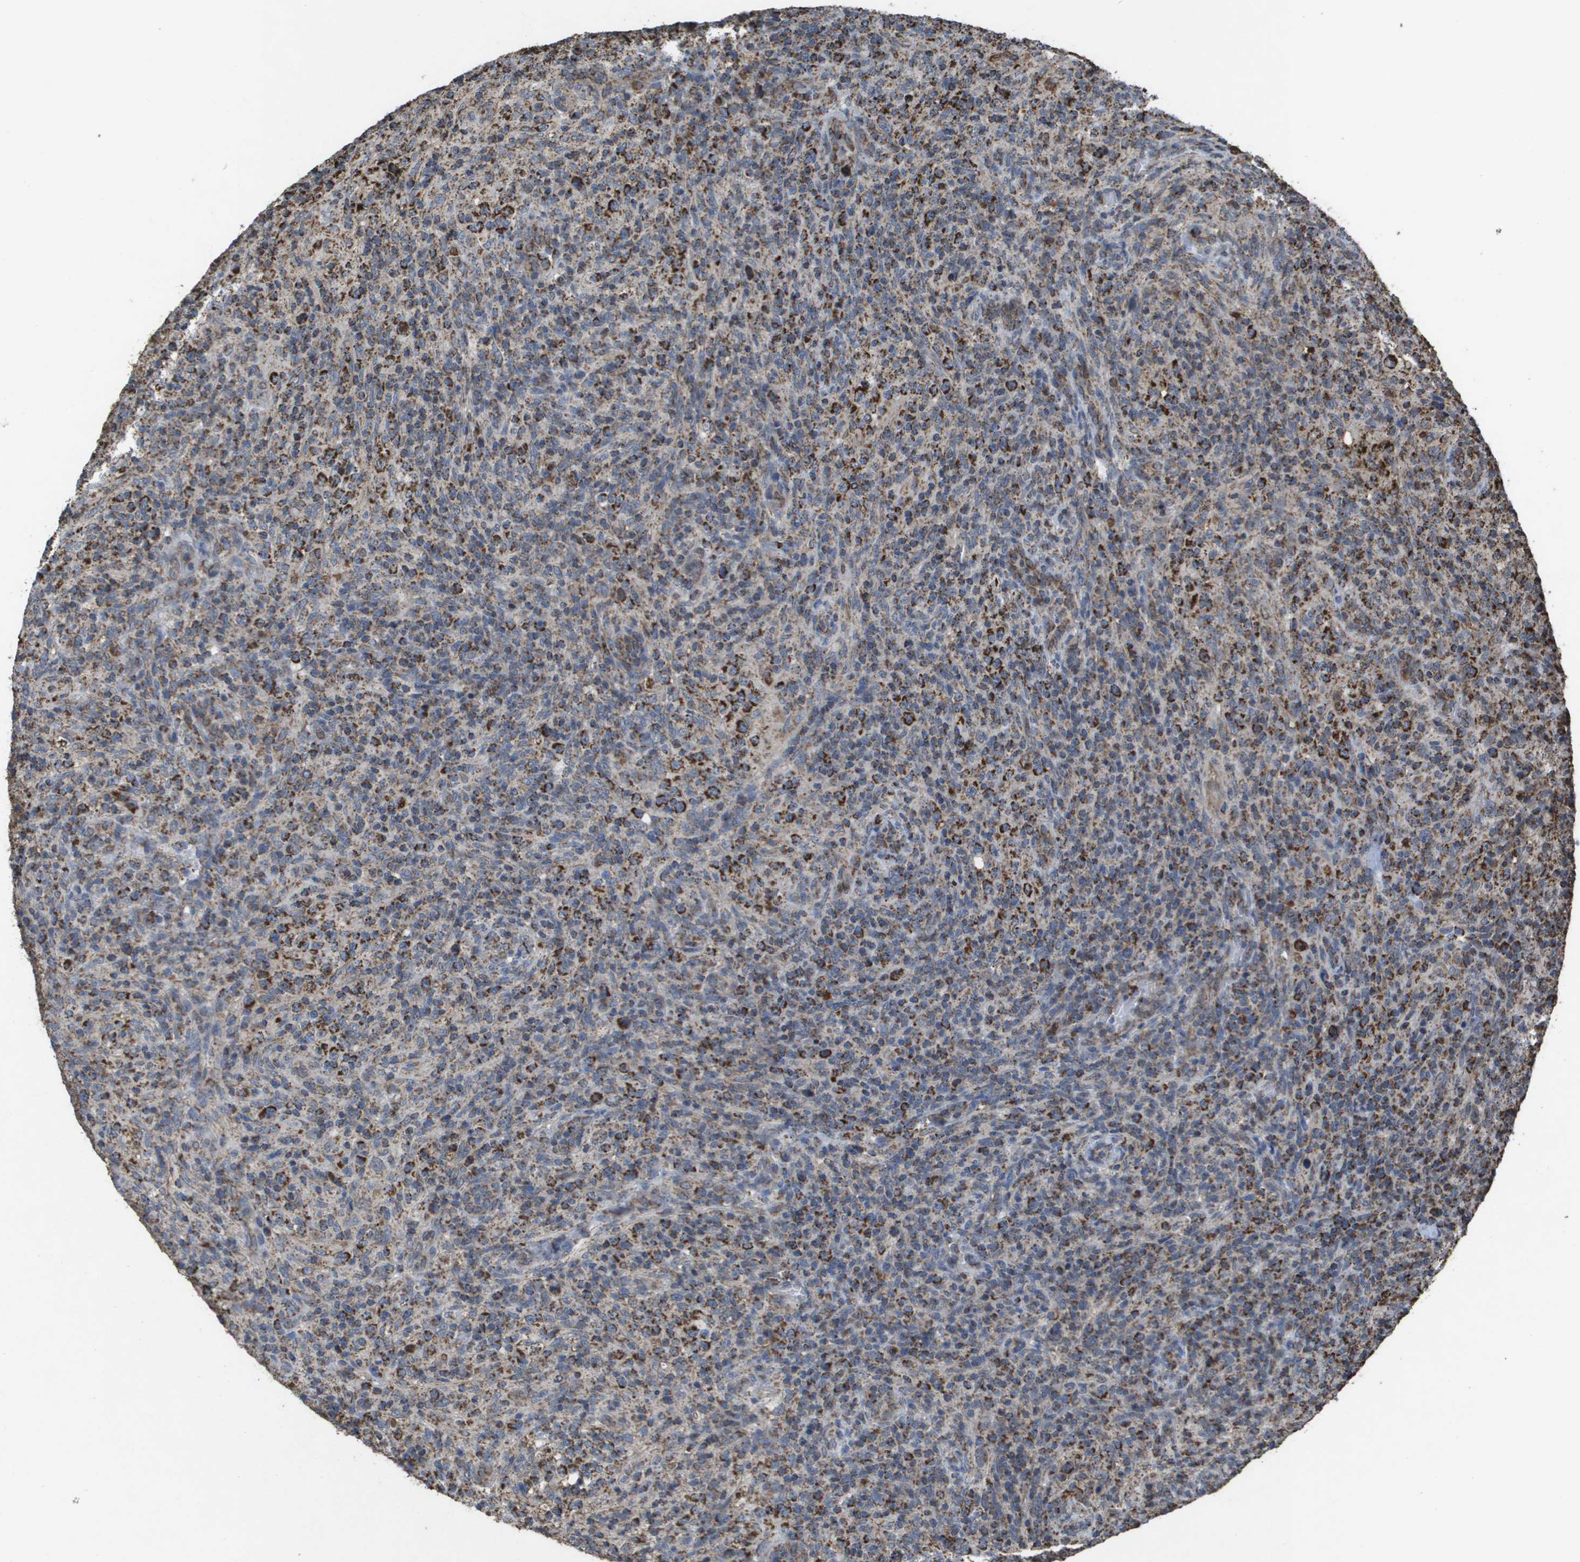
{"staining": {"intensity": "strong", "quantity": "25%-75%", "location": "cytoplasmic/membranous"}, "tissue": "lymphoma", "cell_type": "Tumor cells", "image_type": "cancer", "snomed": [{"axis": "morphology", "description": "Malignant lymphoma, non-Hodgkin's type, High grade"}, {"axis": "topography", "description": "Lymph node"}], "caption": "Immunohistochemical staining of high-grade malignant lymphoma, non-Hodgkin's type displays high levels of strong cytoplasmic/membranous protein expression in approximately 25%-75% of tumor cells.", "gene": "HSPE1", "patient": {"sex": "female", "age": 76}}